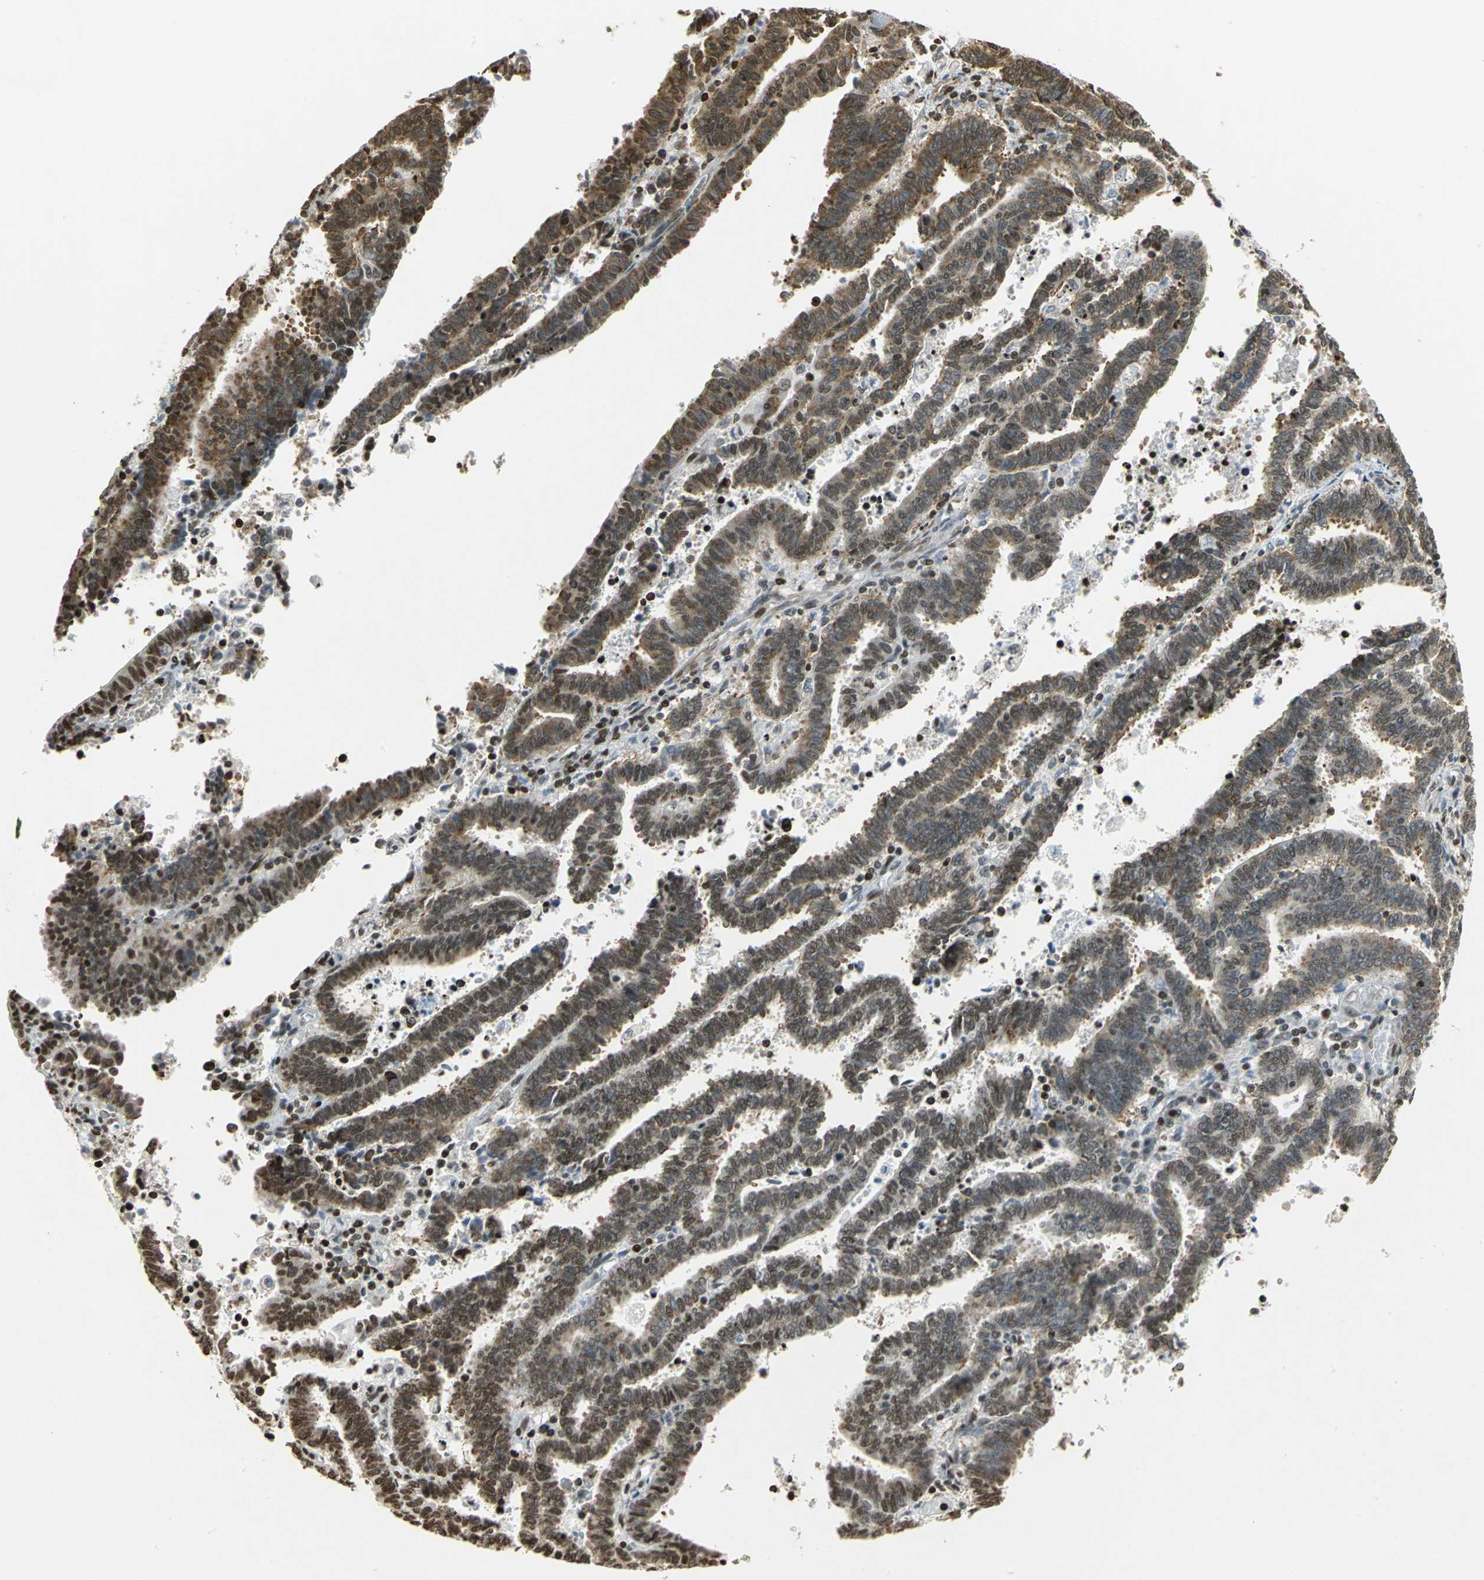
{"staining": {"intensity": "moderate", "quantity": ">75%", "location": "cytoplasmic/membranous,nuclear"}, "tissue": "endometrial cancer", "cell_type": "Tumor cells", "image_type": "cancer", "snomed": [{"axis": "morphology", "description": "Adenocarcinoma, NOS"}, {"axis": "topography", "description": "Uterus"}], "caption": "Approximately >75% of tumor cells in adenocarcinoma (endometrial) show moderate cytoplasmic/membranous and nuclear protein positivity as visualized by brown immunohistochemical staining.", "gene": "HMGB1", "patient": {"sex": "female", "age": 83}}